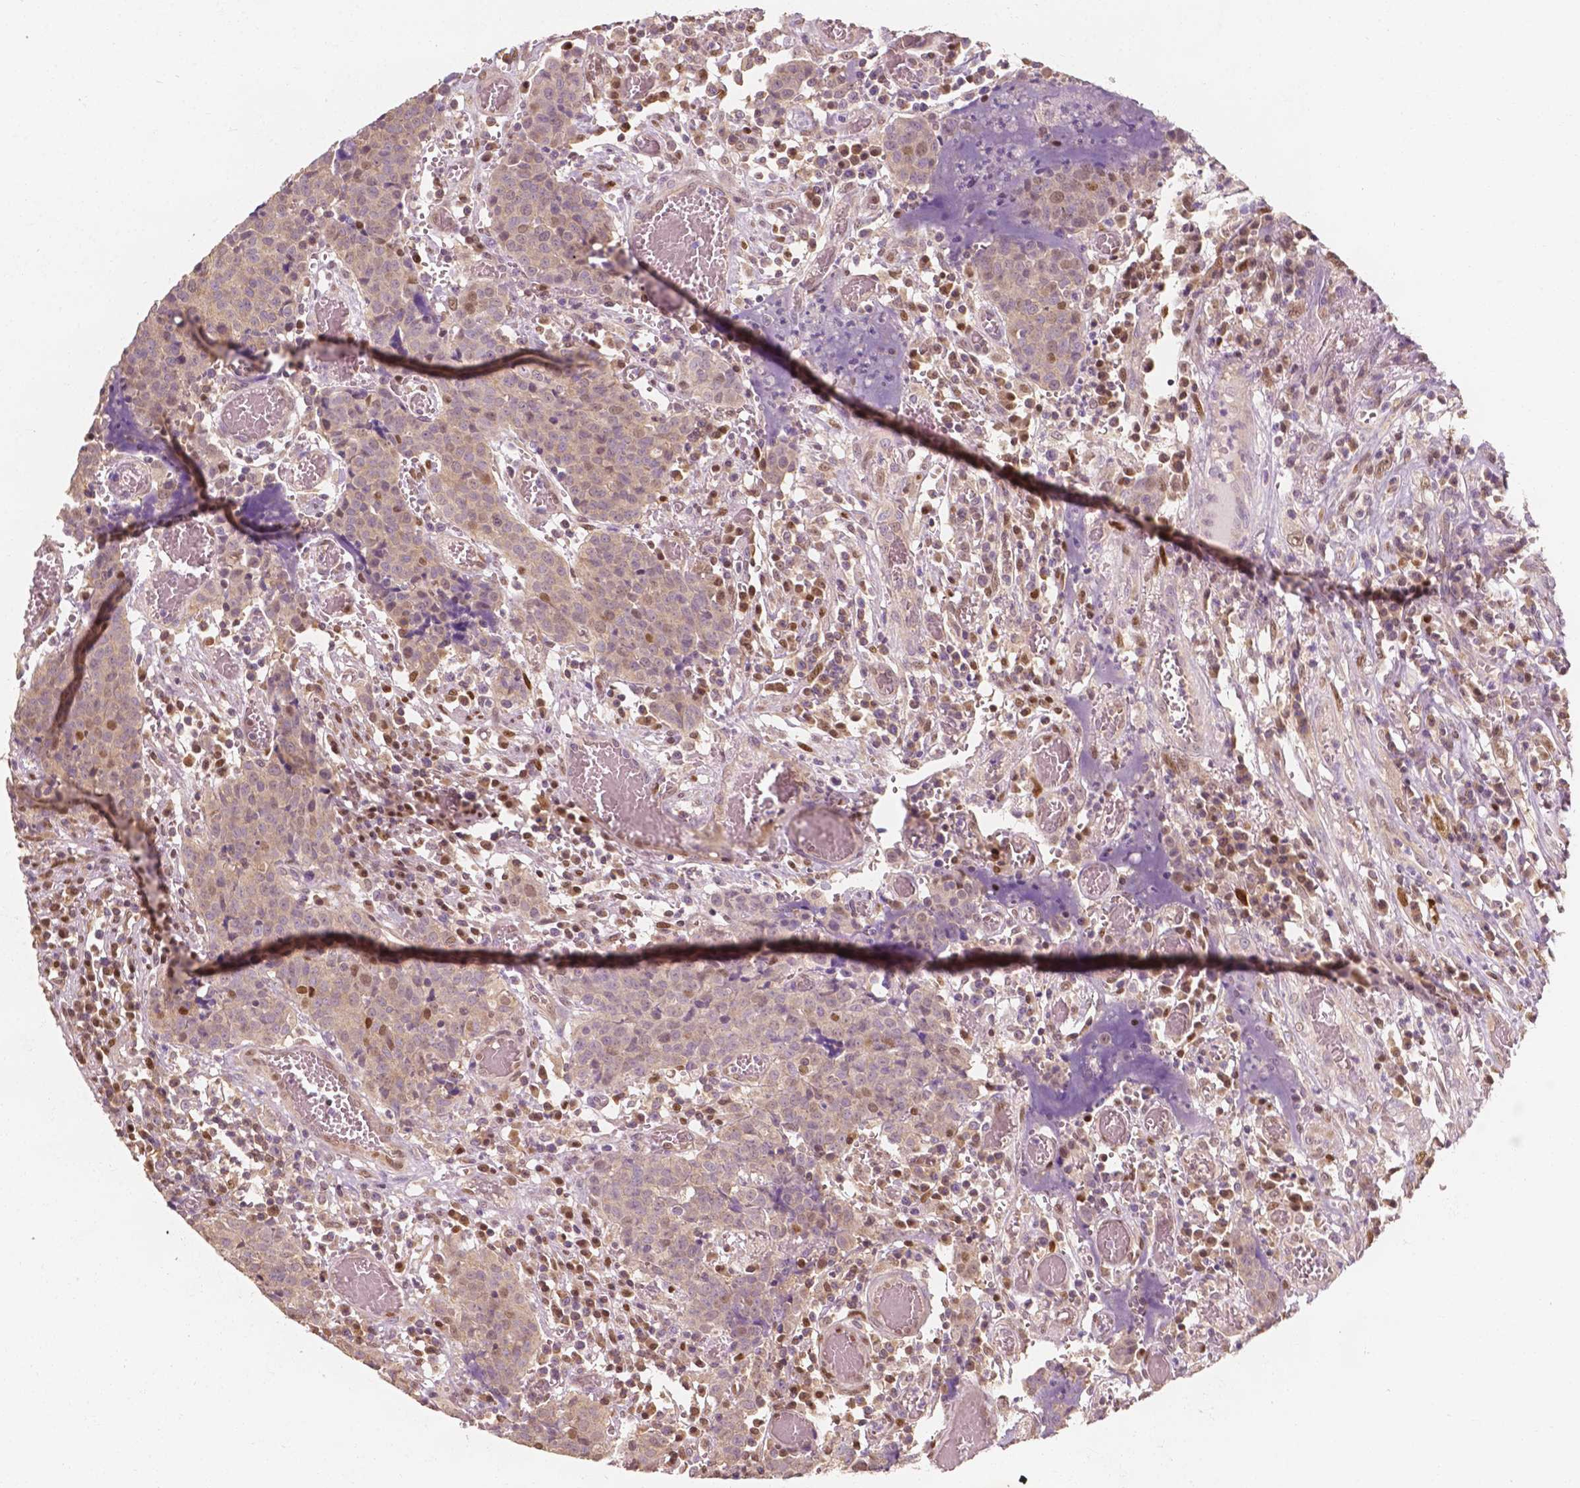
{"staining": {"intensity": "weak", "quantity": "<25%", "location": "nuclear"}, "tissue": "prostate cancer", "cell_type": "Tumor cells", "image_type": "cancer", "snomed": [{"axis": "morphology", "description": "Adenocarcinoma, High grade"}, {"axis": "topography", "description": "Prostate and seminal vesicle, NOS"}], "caption": "There is no significant expression in tumor cells of prostate cancer (adenocarcinoma (high-grade)).", "gene": "TBC1D17", "patient": {"sex": "male", "age": 60}}